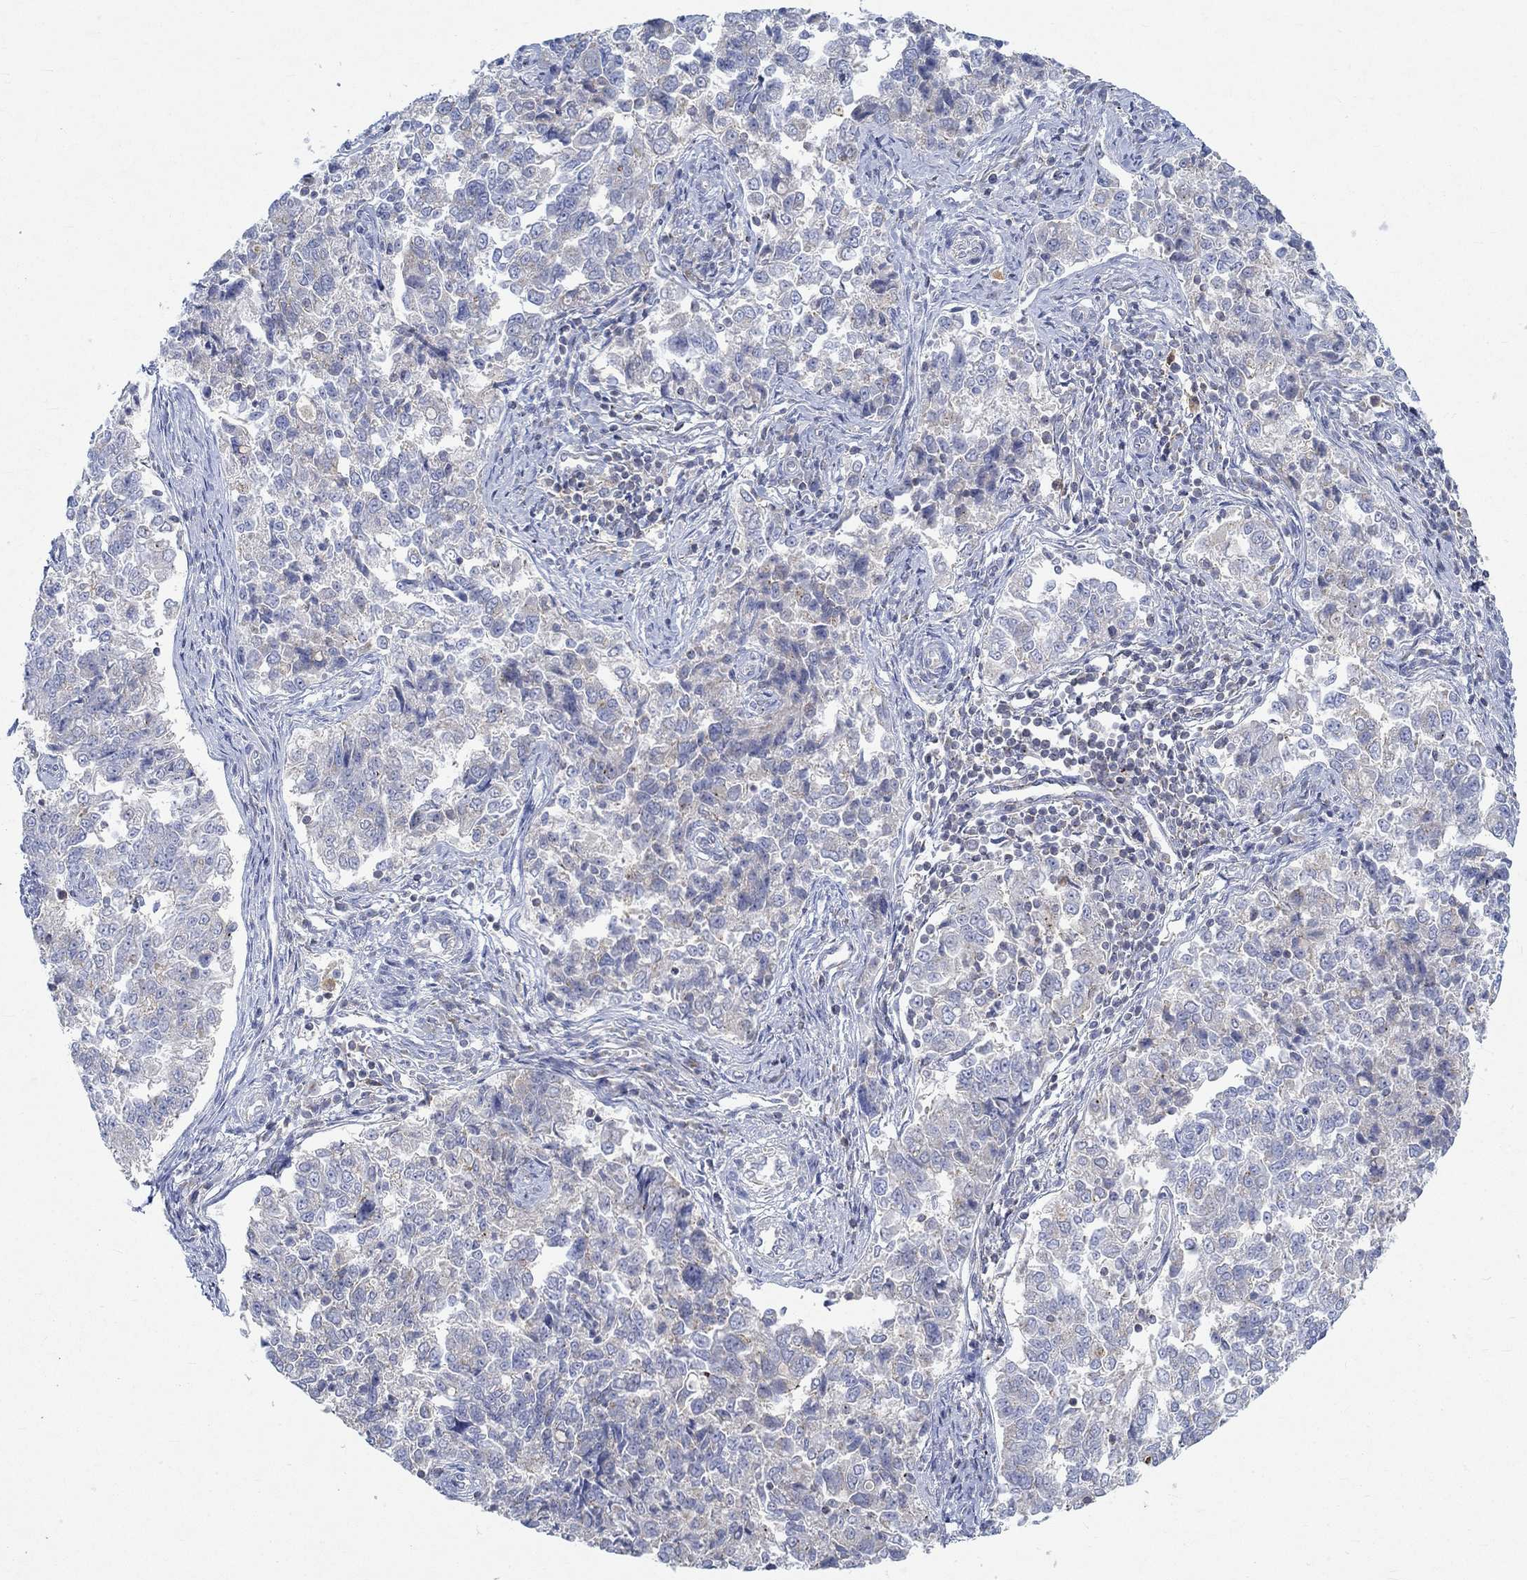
{"staining": {"intensity": "negative", "quantity": "none", "location": "none"}, "tissue": "endometrial cancer", "cell_type": "Tumor cells", "image_type": "cancer", "snomed": [{"axis": "morphology", "description": "Adenocarcinoma, NOS"}, {"axis": "topography", "description": "Endometrium"}], "caption": "IHC image of neoplastic tissue: human endometrial cancer (adenocarcinoma) stained with DAB (3,3'-diaminobenzidine) demonstrates no significant protein expression in tumor cells.", "gene": "NAV3", "patient": {"sex": "female", "age": 43}}